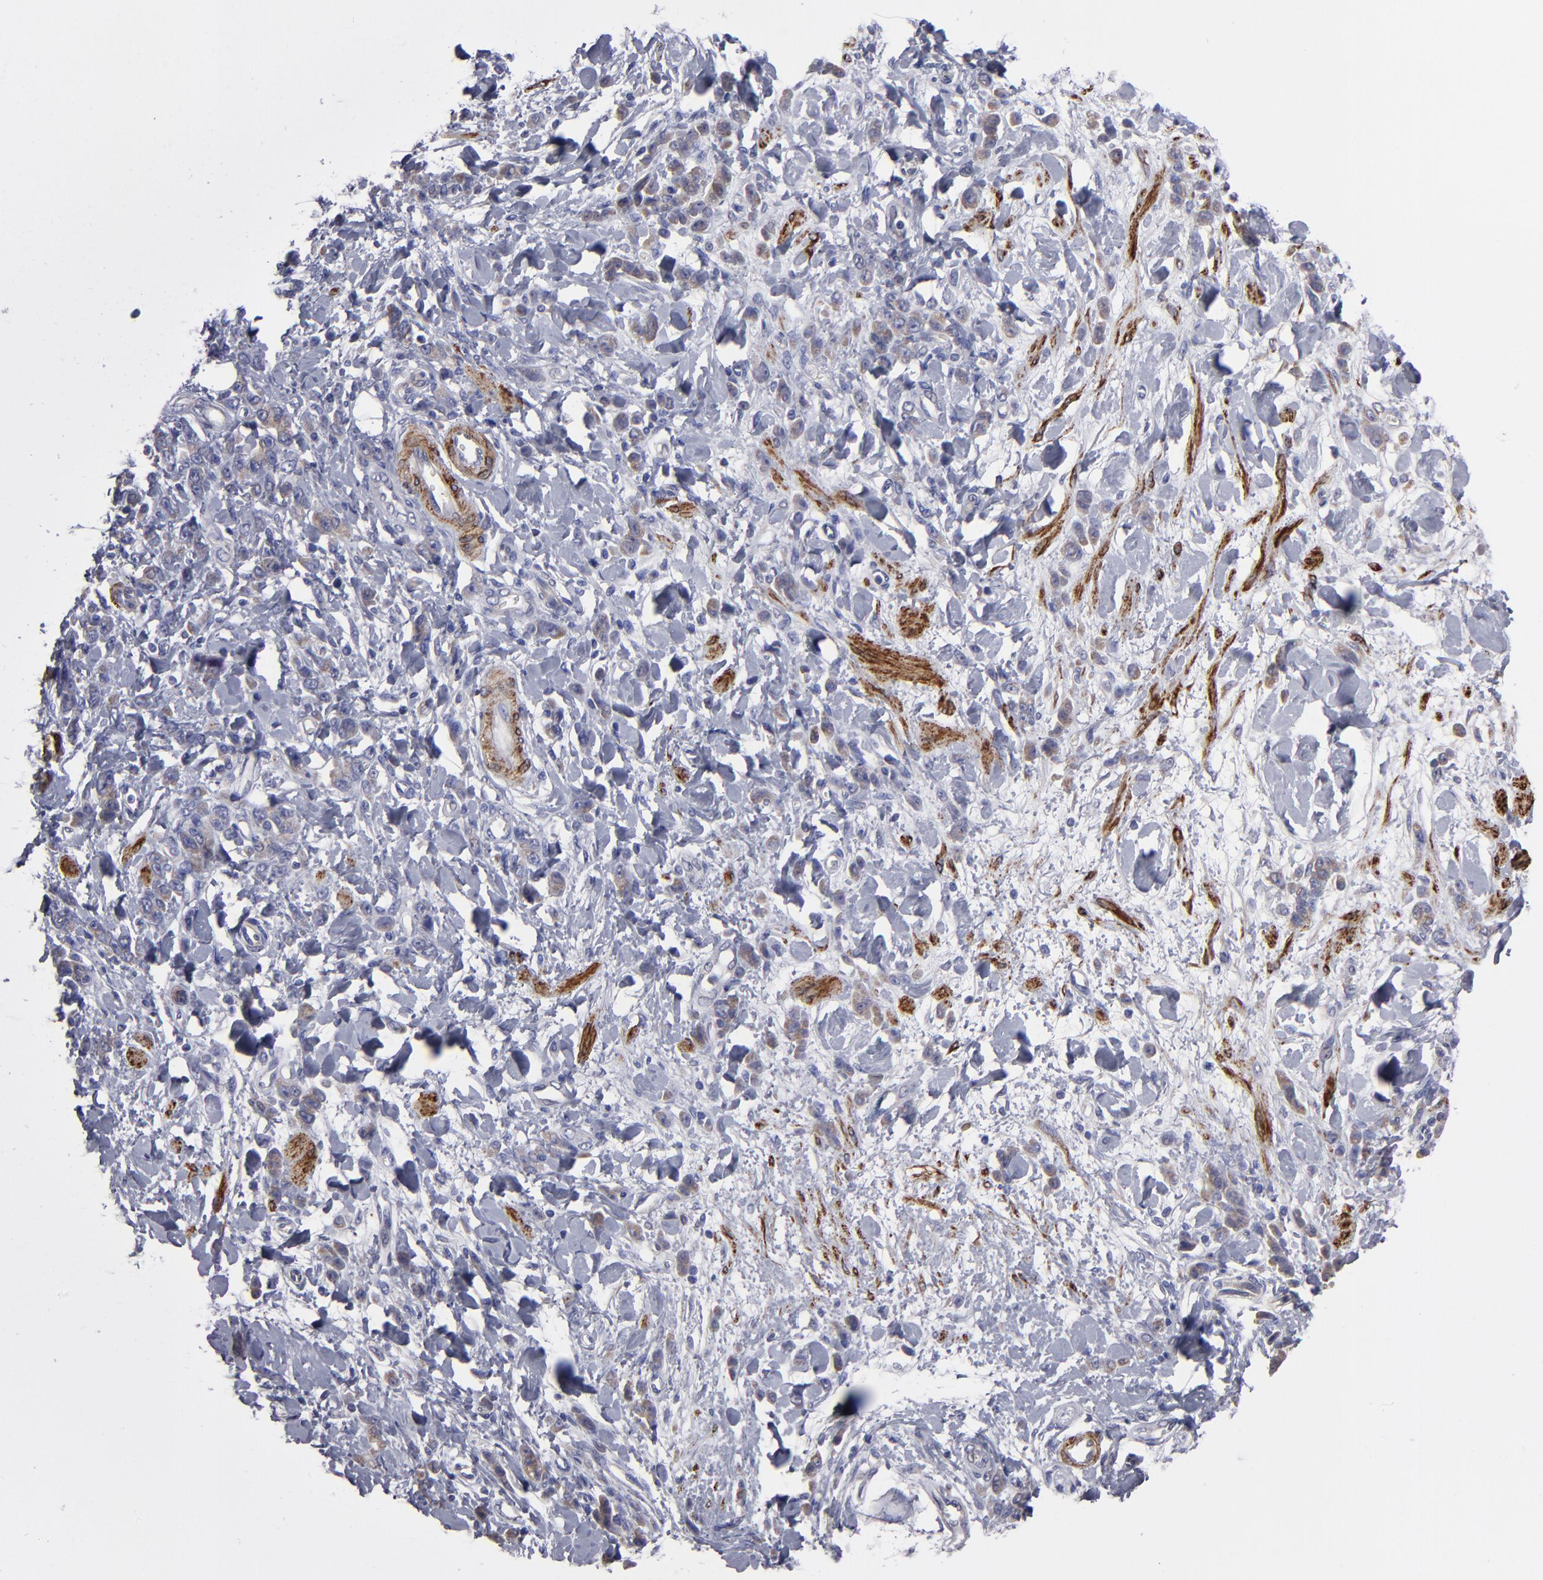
{"staining": {"intensity": "weak", "quantity": ">75%", "location": "cytoplasmic/membranous"}, "tissue": "stomach cancer", "cell_type": "Tumor cells", "image_type": "cancer", "snomed": [{"axis": "morphology", "description": "Normal tissue, NOS"}, {"axis": "morphology", "description": "Adenocarcinoma, NOS"}, {"axis": "topography", "description": "Stomach"}], "caption": "There is low levels of weak cytoplasmic/membranous staining in tumor cells of stomach adenocarcinoma, as demonstrated by immunohistochemical staining (brown color).", "gene": "SLMAP", "patient": {"sex": "male", "age": 82}}